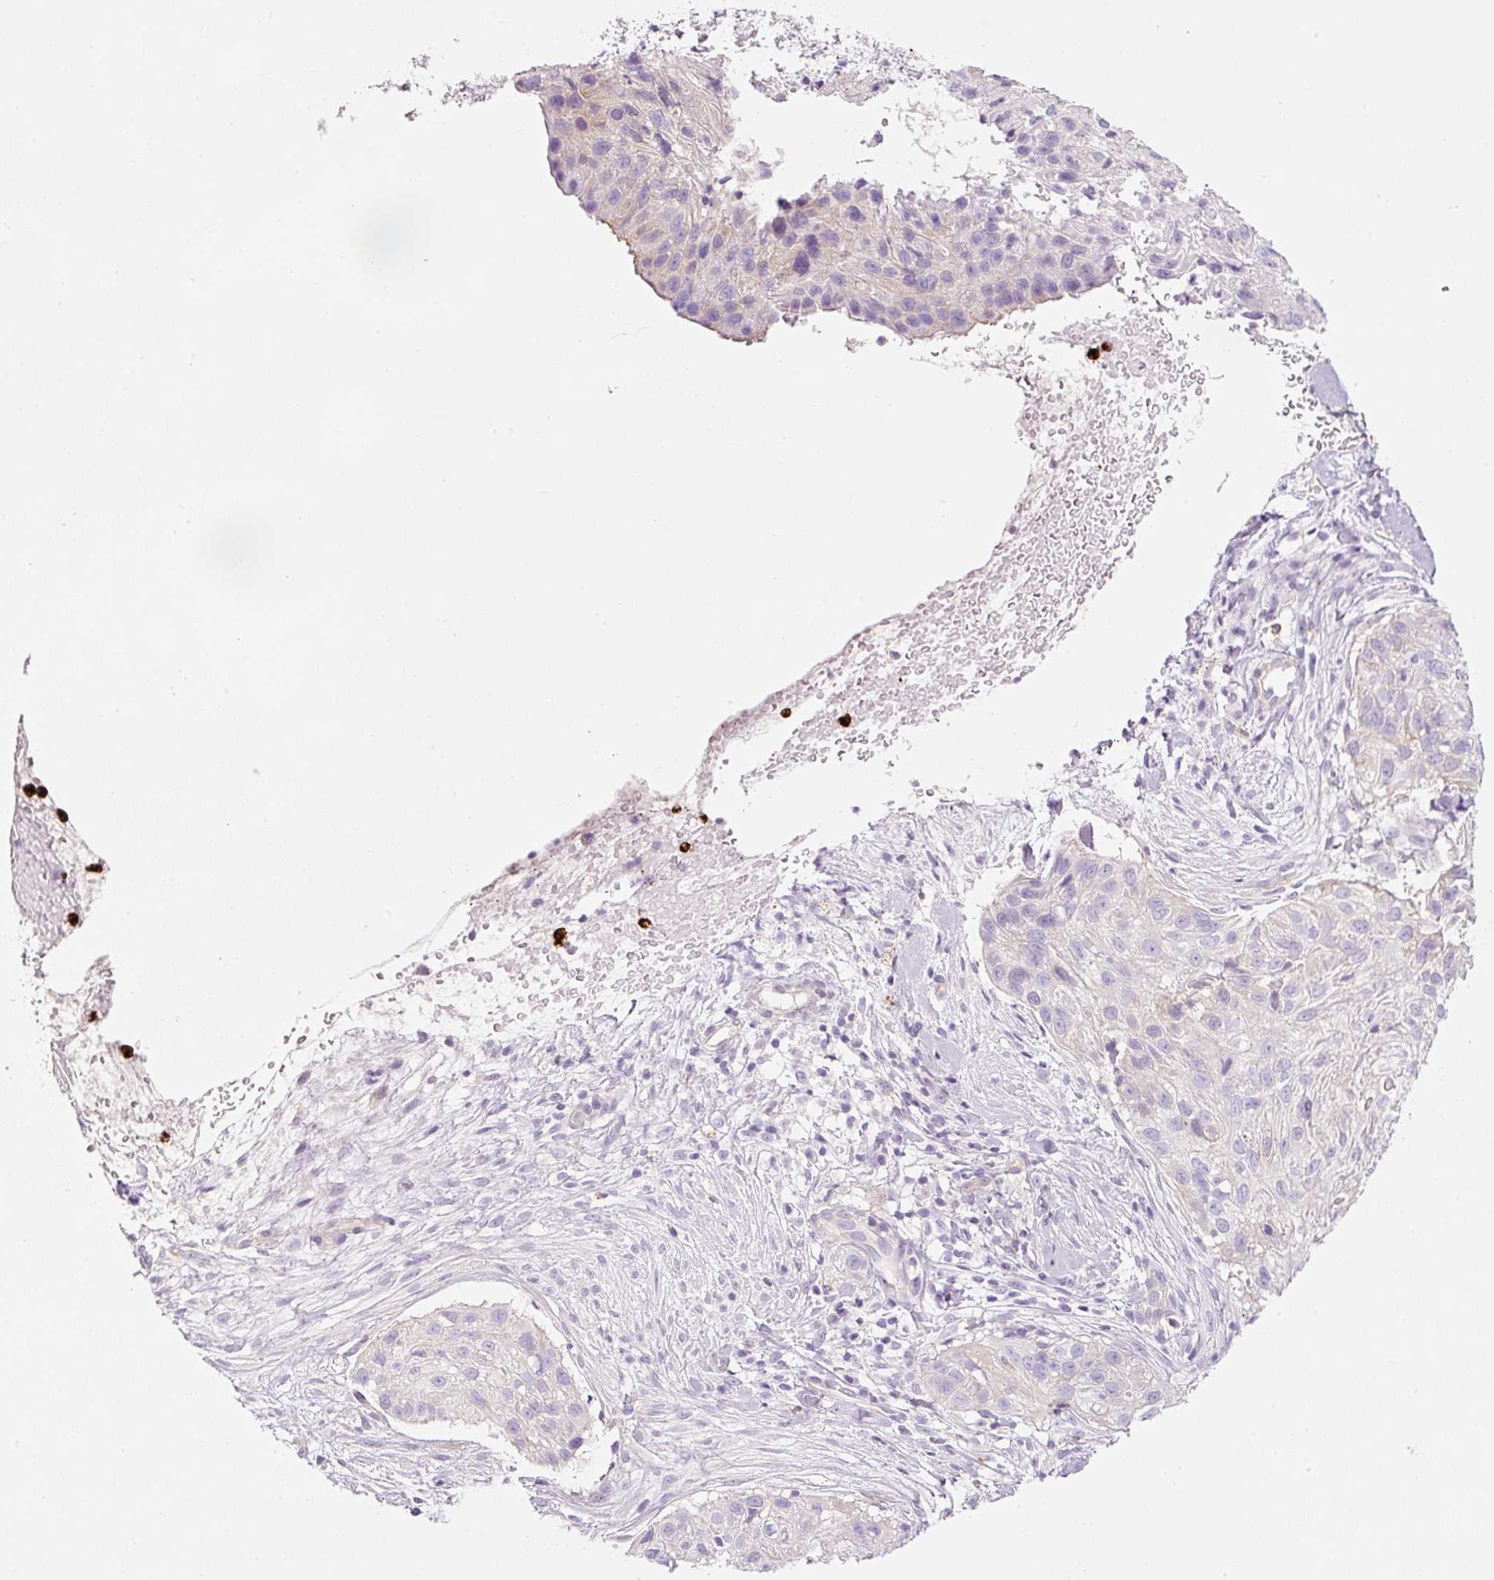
{"staining": {"intensity": "negative", "quantity": "none", "location": "none"}, "tissue": "skin cancer", "cell_type": "Tumor cells", "image_type": "cancer", "snomed": [{"axis": "morphology", "description": "Squamous cell carcinoma, NOS"}, {"axis": "topography", "description": "Skin"}], "caption": "IHC micrograph of neoplastic tissue: human skin cancer (squamous cell carcinoma) stained with DAB (3,3'-diaminobenzidine) exhibits no significant protein staining in tumor cells.", "gene": "MAP3K3", "patient": {"sex": "male", "age": 82}}